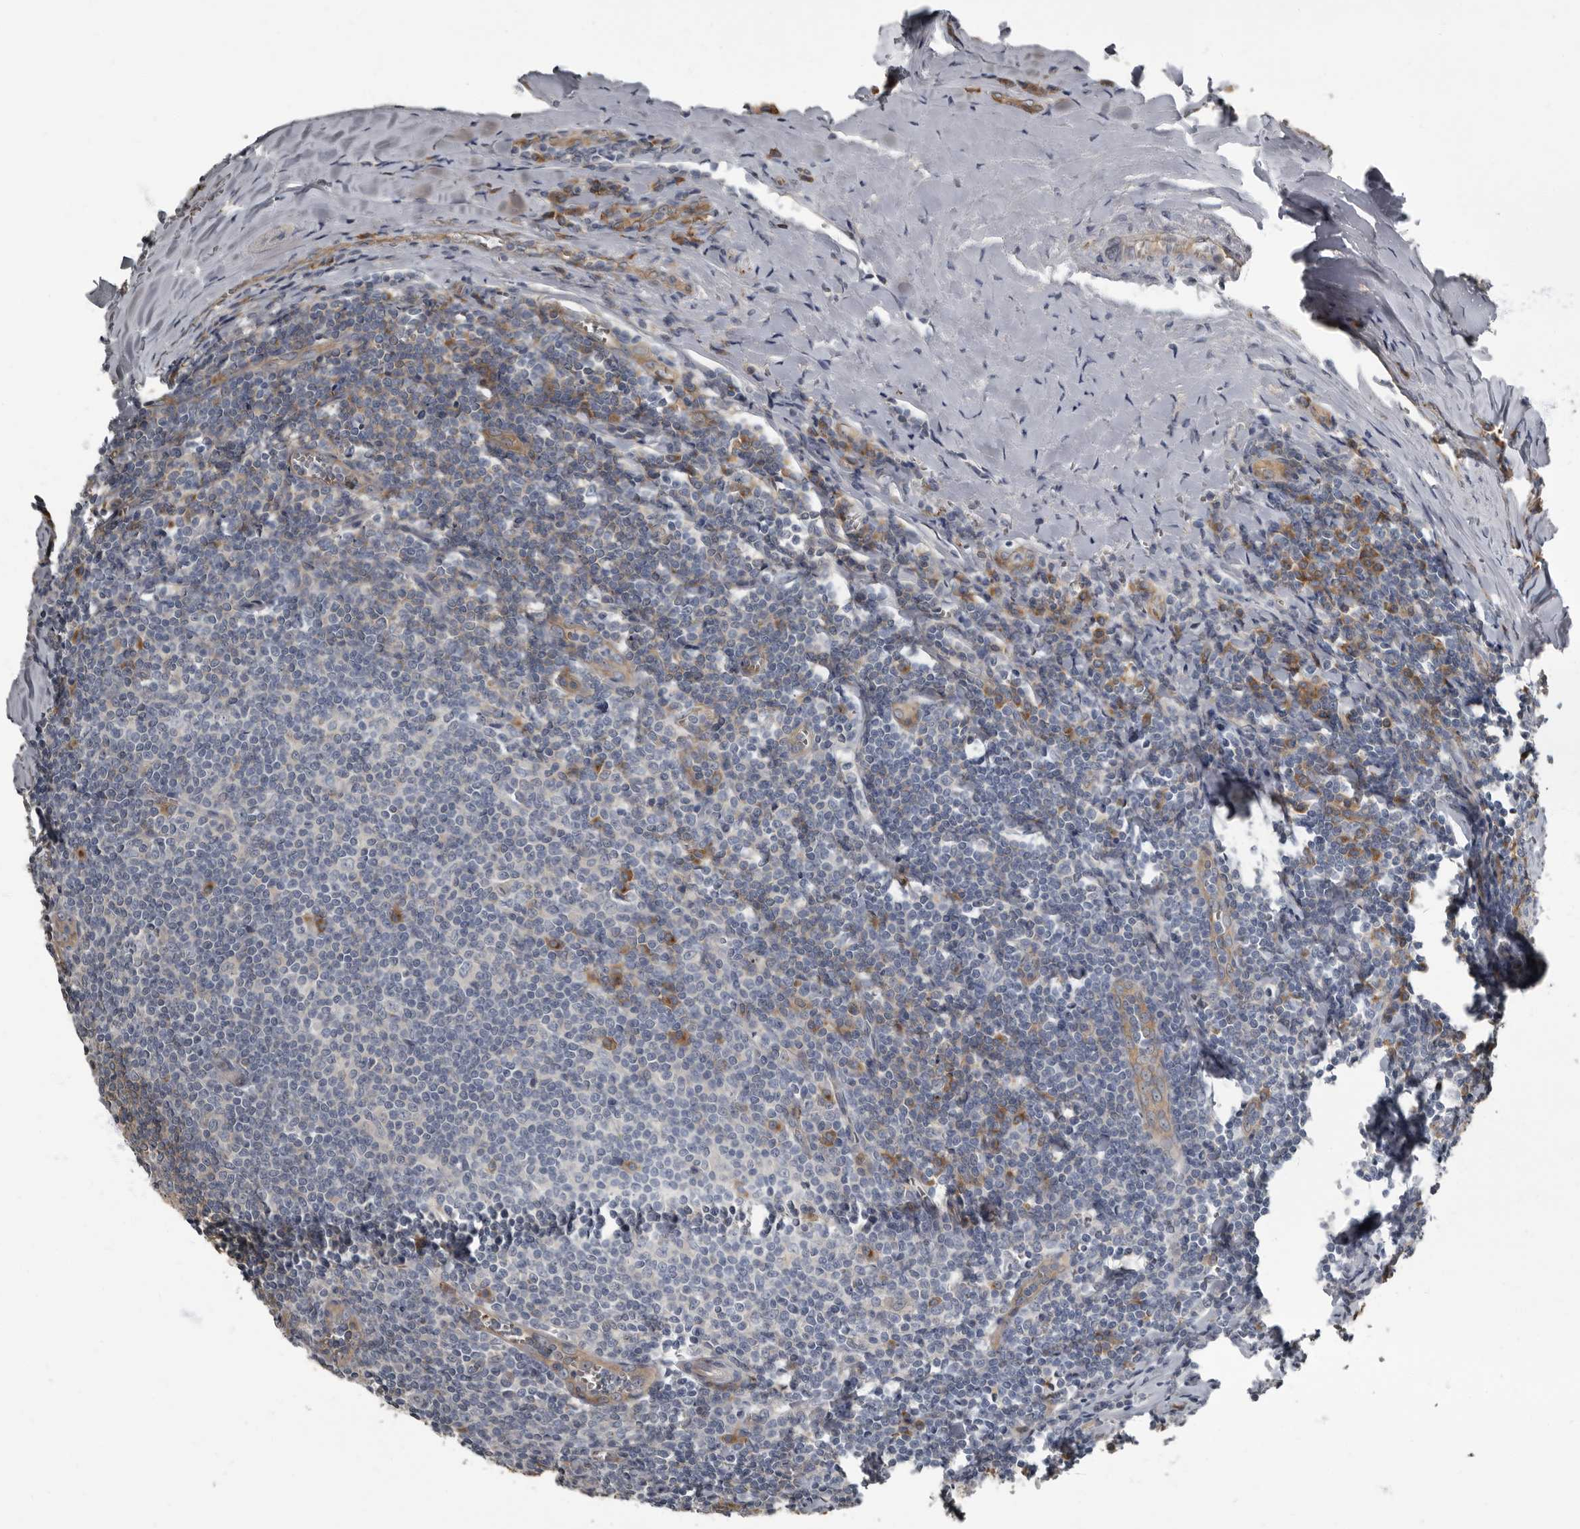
{"staining": {"intensity": "negative", "quantity": "none", "location": "none"}, "tissue": "tonsil", "cell_type": "Germinal center cells", "image_type": "normal", "snomed": [{"axis": "morphology", "description": "Normal tissue, NOS"}, {"axis": "topography", "description": "Tonsil"}], "caption": "An immunohistochemistry (IHC) photomicrograph of unremarkable tonsil is shown. There is no staining in germinal center cells of tonsil.", "gene": "TPD52L1", "patient": {"sex": "male", "age": 27}}